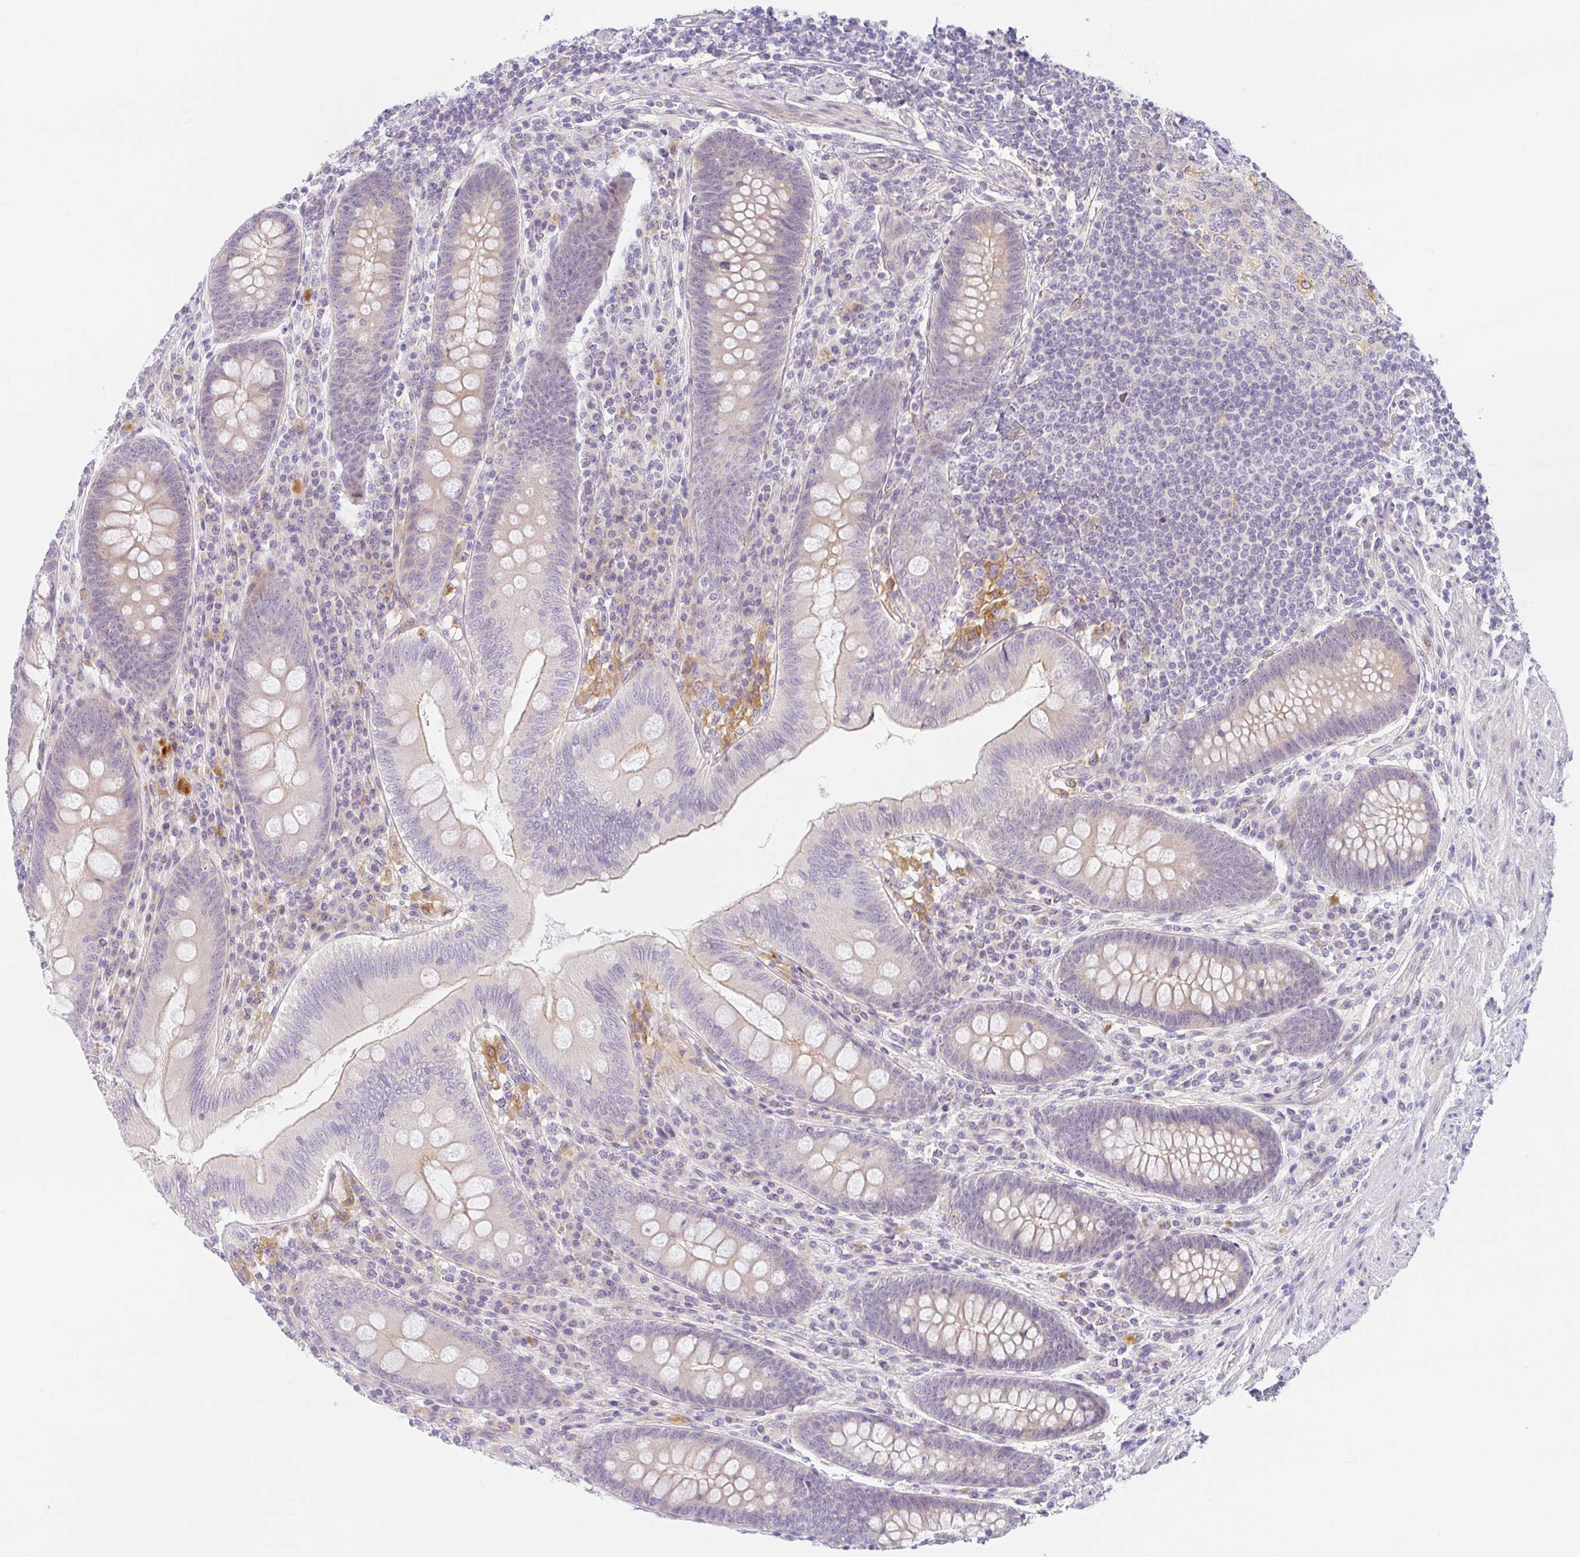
{"staining": {"intensity": "moderate", "quantity": "<25%", "location": "cytoplasmic/membranous"}, "tissue": "appendix", "cell_type": "Glandular cells", "image_type": "normal", "snomed": [{"axis": "morphology", "description": "Normal tissue, NOS"}, {"axis": "topography", "description": "Appendix"}], "caption": "Immunohistochemical staining of unremarkable human appendix exhibits <25% levels of moderate cytoplasmic/membranous protein staining in about <25% of glandular cells. The protein of interest is shown in brown color, while the nuclei are stained blue.", "gene": "TMEM86A", "patient": {"sex": "male", "age": 71}}